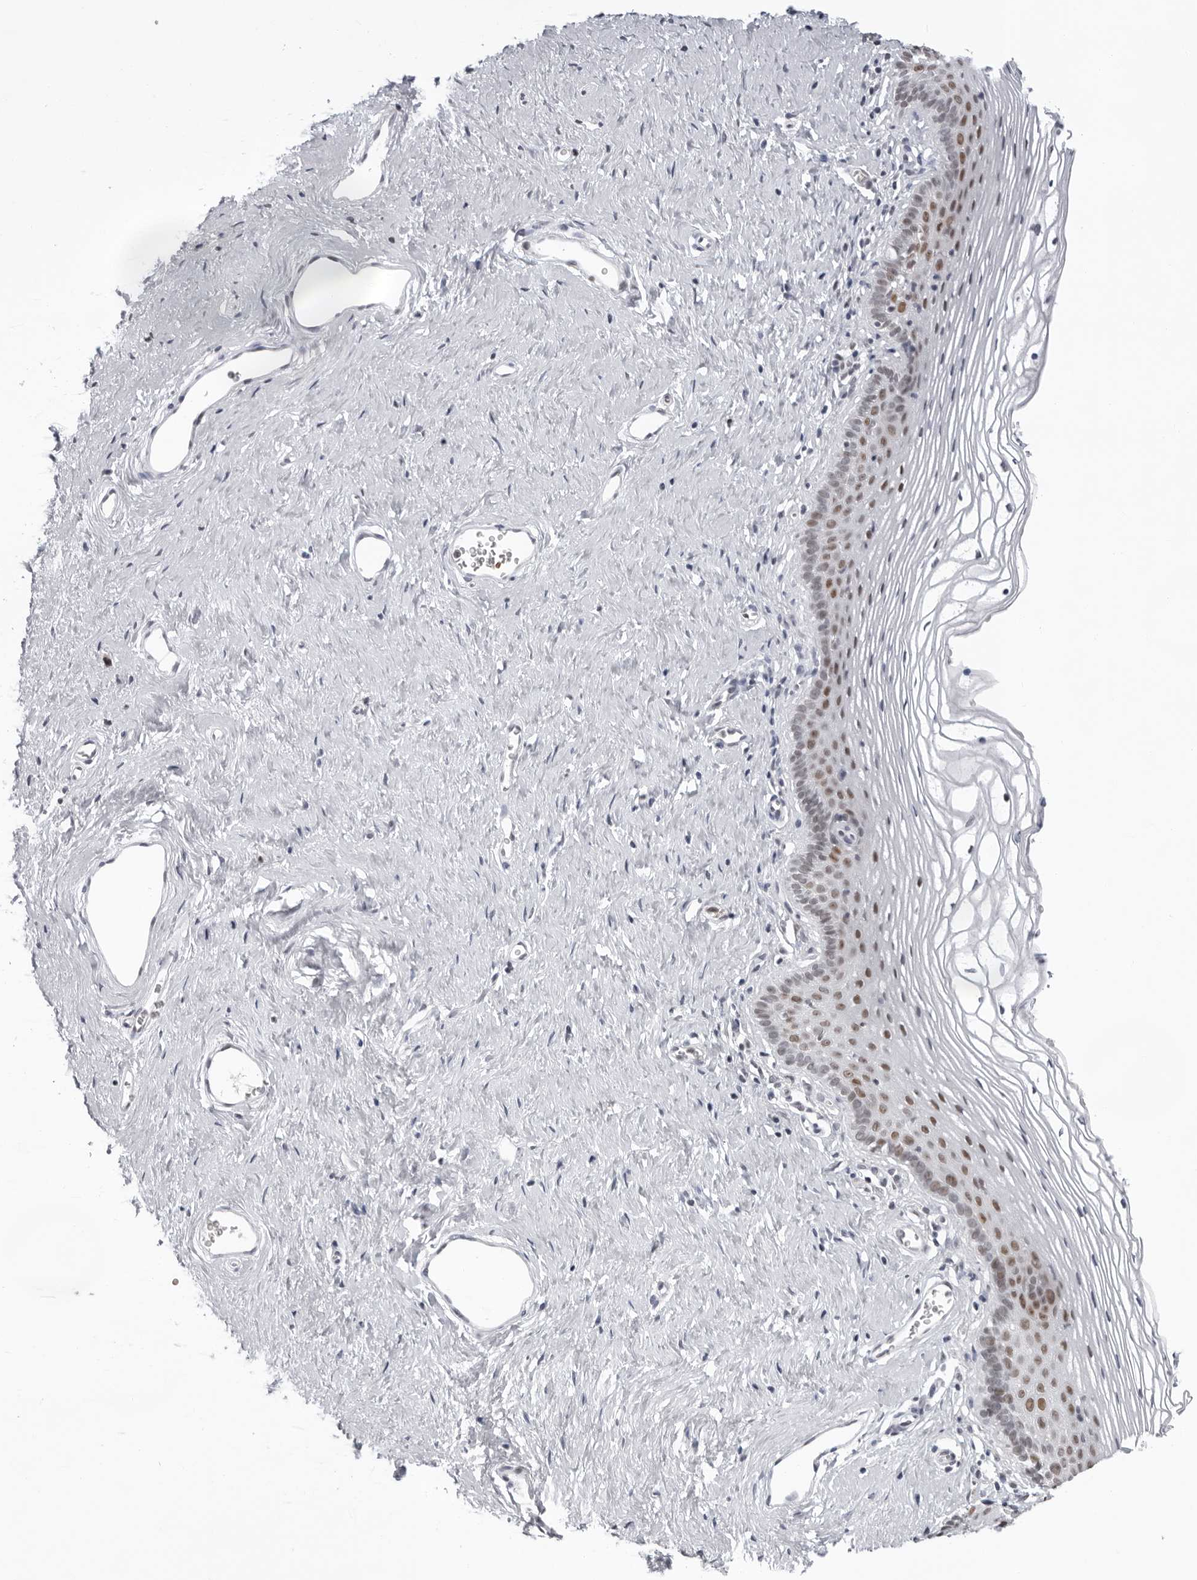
{"staining": {"intensity": "moderate", "quantity": ">75%", "location": "nuclear"}, "tissue": "vagina", "cell_type": "Squamous epithelial cells", "image_type": "normal", "snomed": [{"axis": "morphology", "description": "Normal tissue, NOS"}, {"axis": "topography", "description": "Vagina"}], "caption": "Benign vagina displays moderate nuclear expression in about >75% of squamous epithelial cells, visualized by immunohistochemistry. The protein of interest is shown in brown color, while the nuclei are stained blue.", "gene": "USP1", "patient": {"sex": "female", "age": 32}}